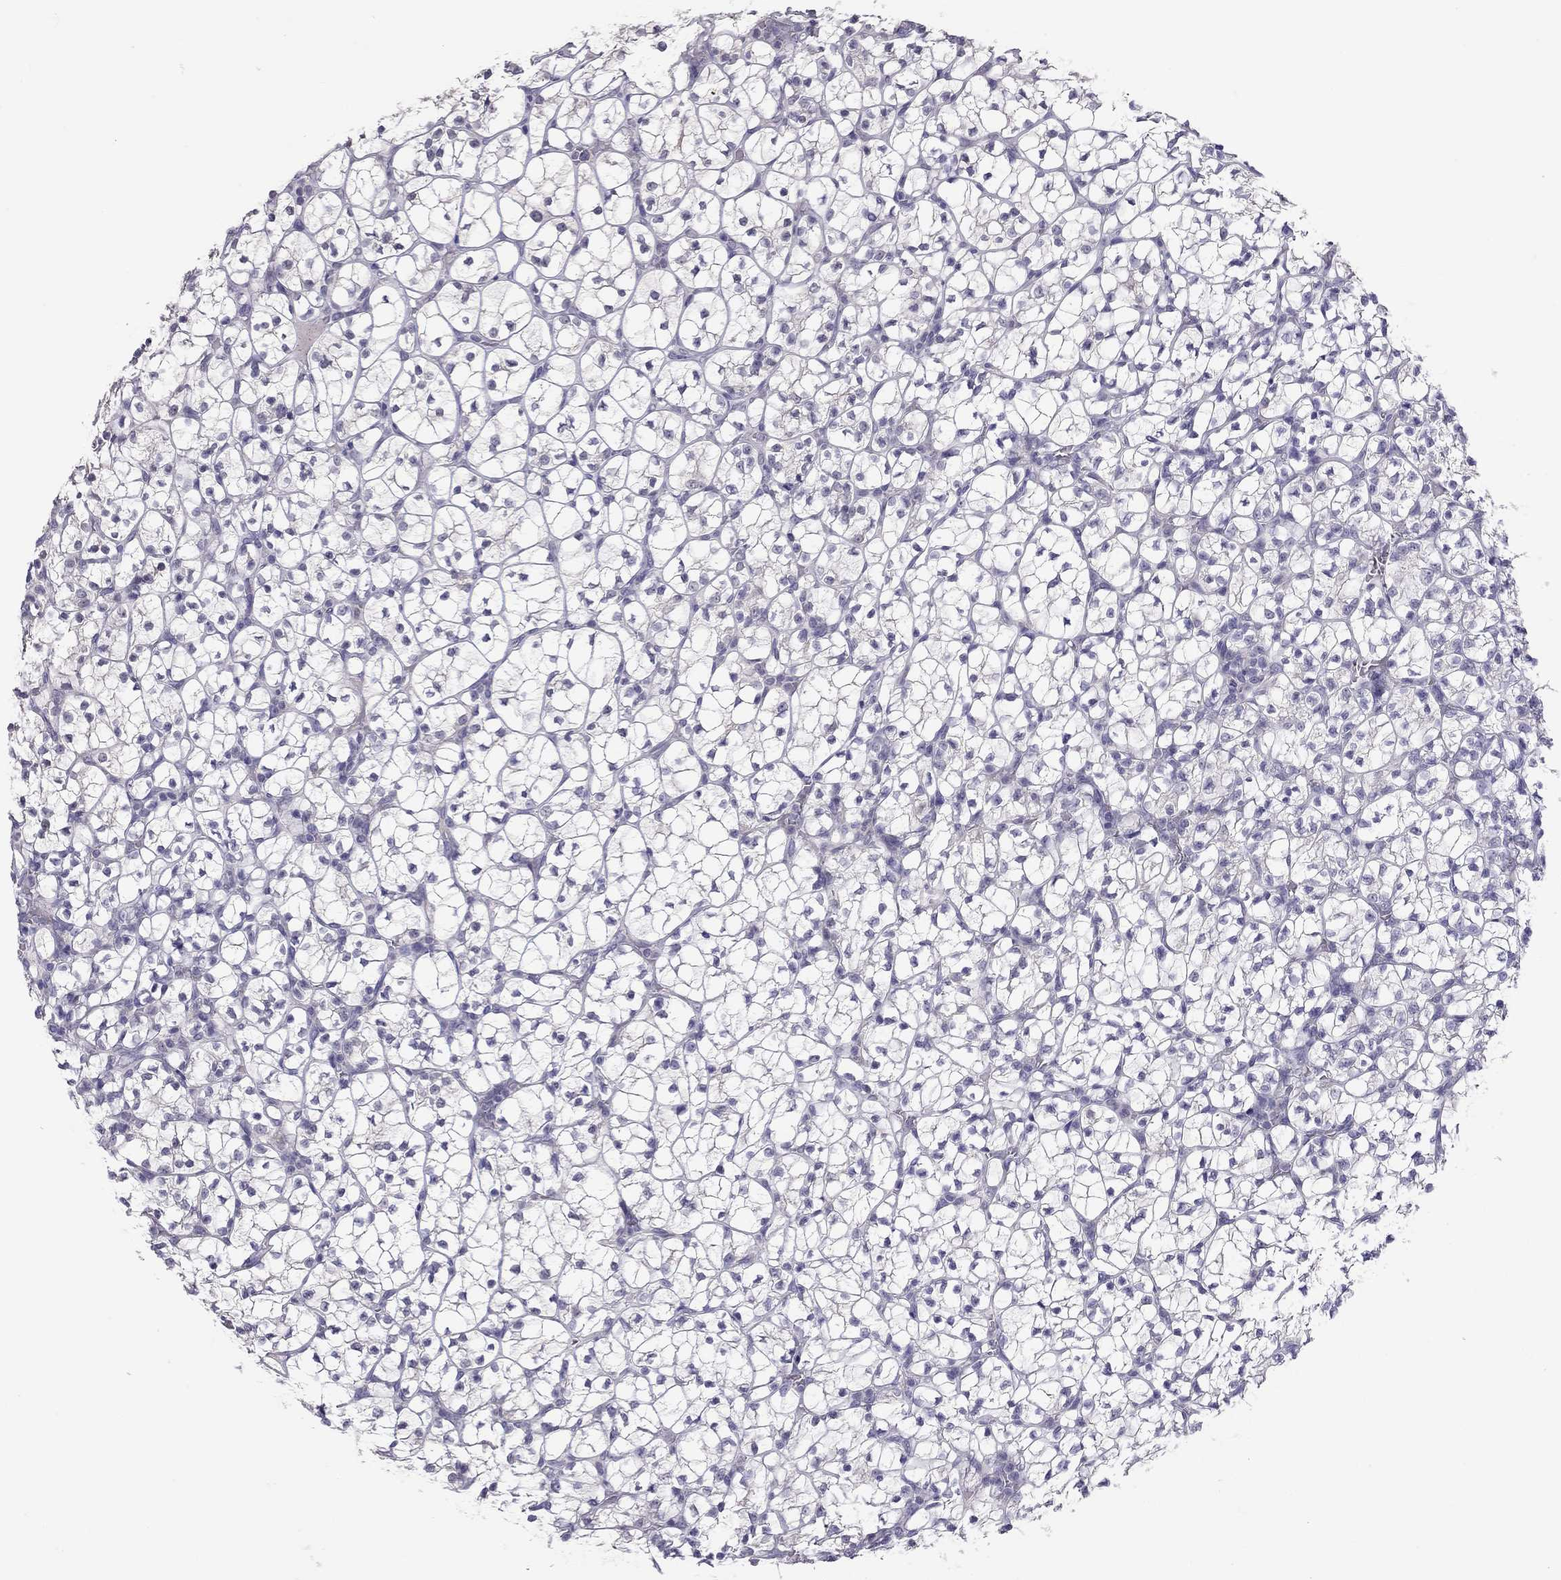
{"staining": {"intensity": "negative", "quantity": "none", "location": "none"}, "tissue": "renal cancer", "cell_type": "Tumor cells", "image_type": "cancer", "snomed": [{"axis": "morphology", "description": "Adenocarcinoma, NOS"}, {"axis": "topography", "description": "Kidney"}], "caption": "Human renal cancer stained for a protein using IHC displays no staining in tumor cells.", "gene": "PPP1R3A", "patient": {"sex": "female", "age": 89}}